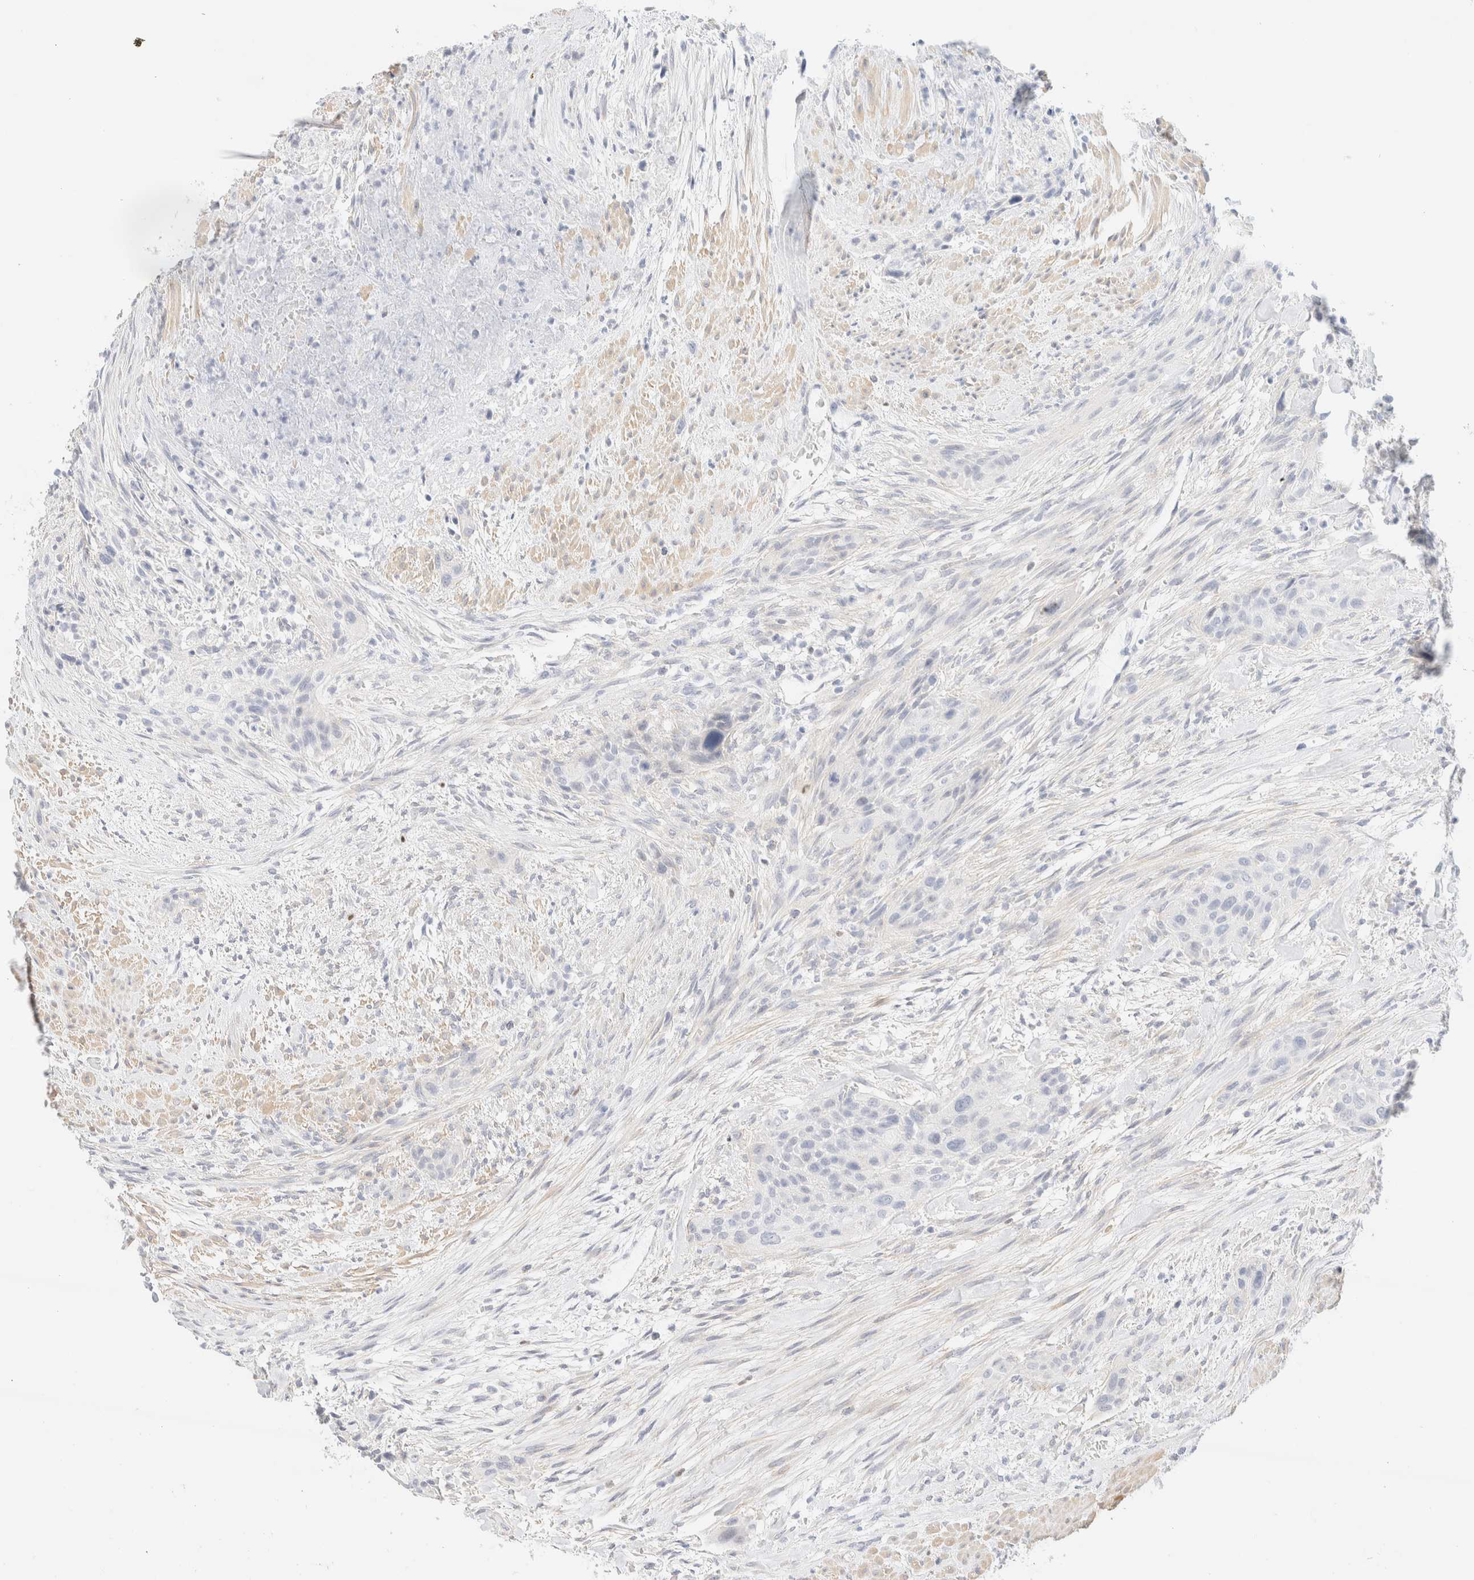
{"staining": {"intensity": "negative", "quantity": "none", "location": "none"}, "tissue": "urothelial cancer", "cell_type": "Tumor cells", "image_type": "cancer", "snomed": [{"axis": "morphology", "description": "Urothelial carcinoma, High grade"}, {"axis": "topography", "description": "Urinary bladder"}], "caption": "Protein analysis of high-grade urothelial carcinoma exhibits no significant staining in tumor cells.", "gene": "IKZF3", "patient": {"sex": "male", "age": 35}}